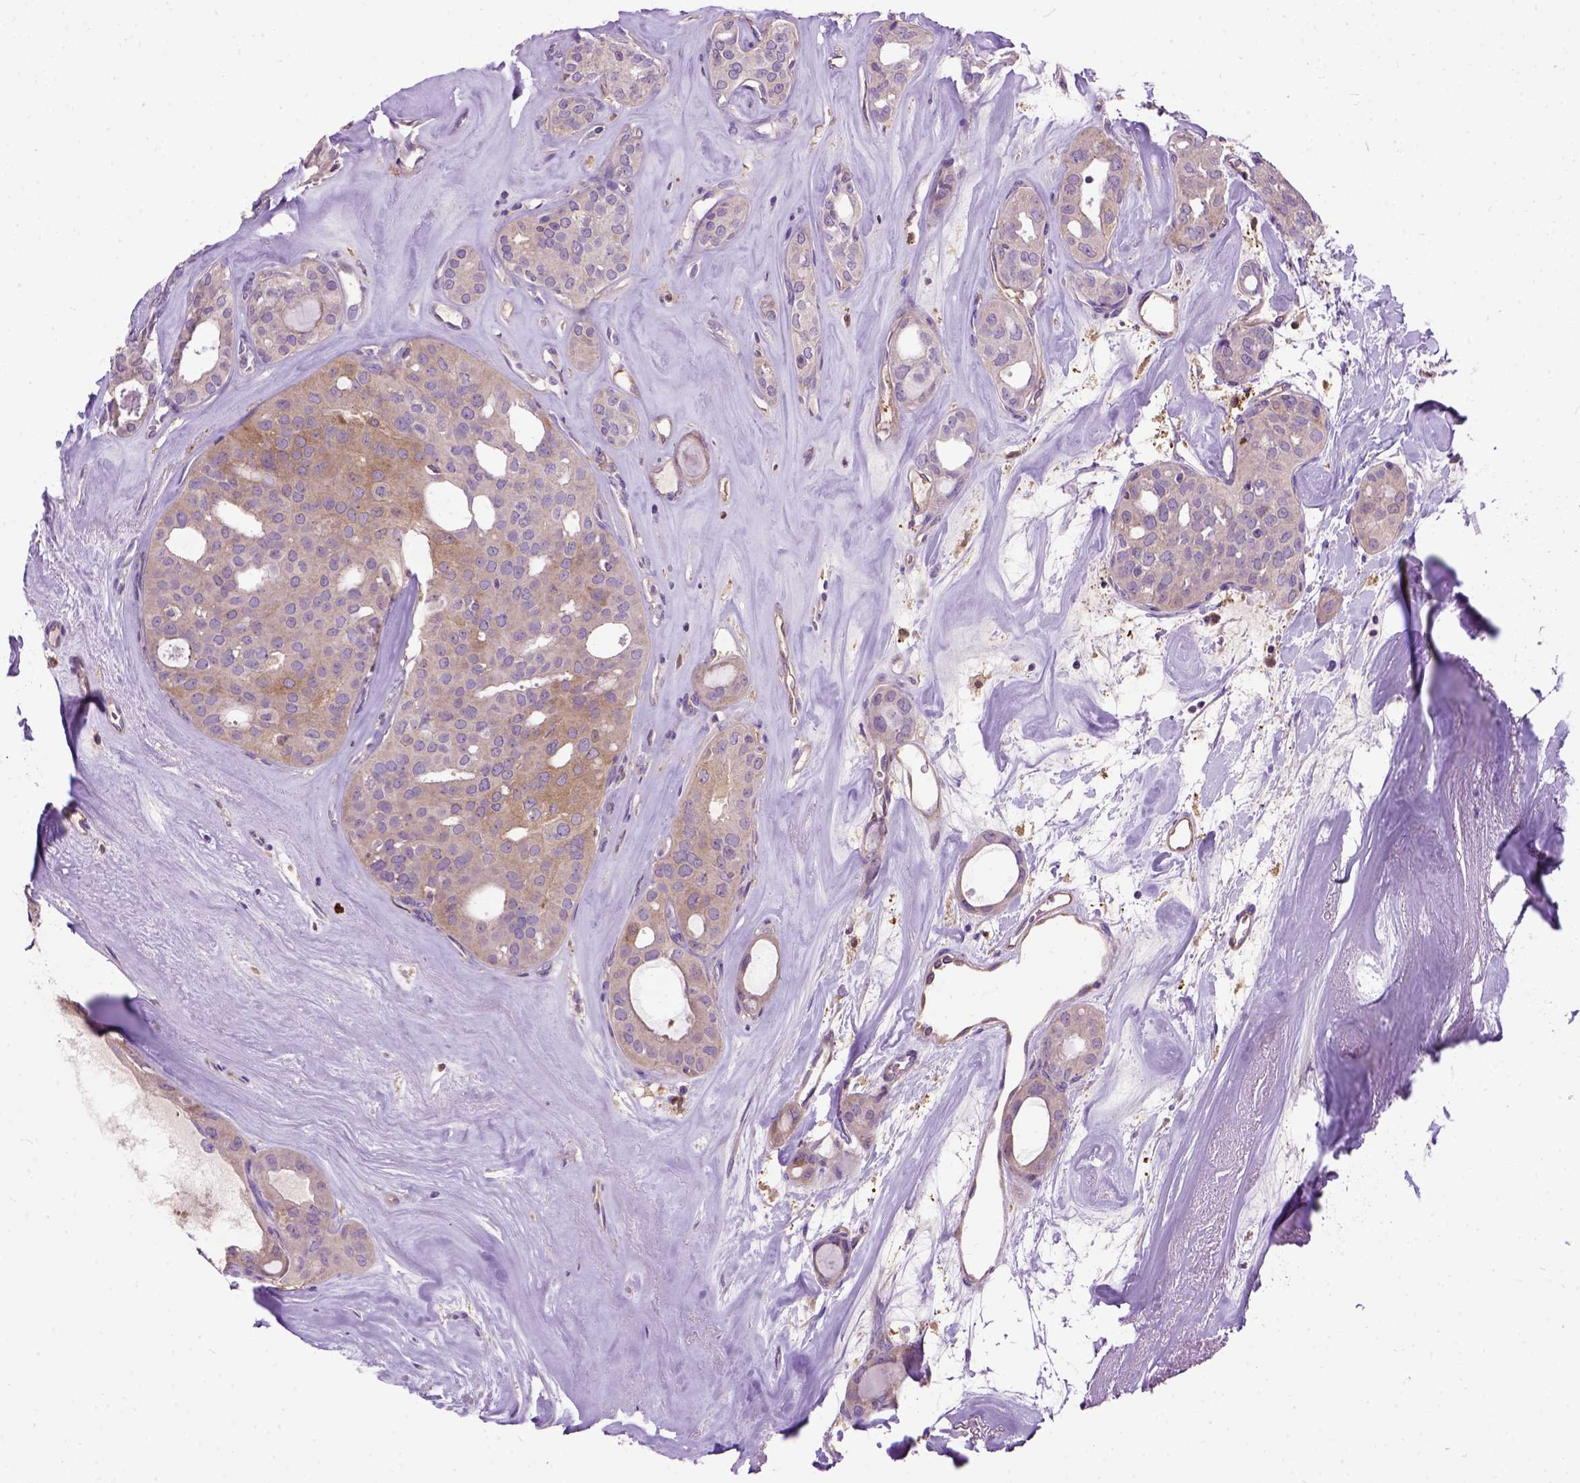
{"staining": {"intensity": "moderate", "quantity": "<25%", "location": "cytoplasmic/membranous"}, "tissue": "thyroid cancer", "cell_type": "Tumor cells", "image_type": "cancer", "snomed": [{"axis": "morphology", "description": "Follicular adenoma carcinoma, NOS"}, {"axis": "topography", "description": "Thyroid gland"}], "caption": "This is an image of immunohistochemistry staining of thyroid cancer, which shows moderate staining in the cytoplasmic/membranous of tumor cells.", "gene": "SEMA4F", "patient": {"sex": "male", "age": 75}}